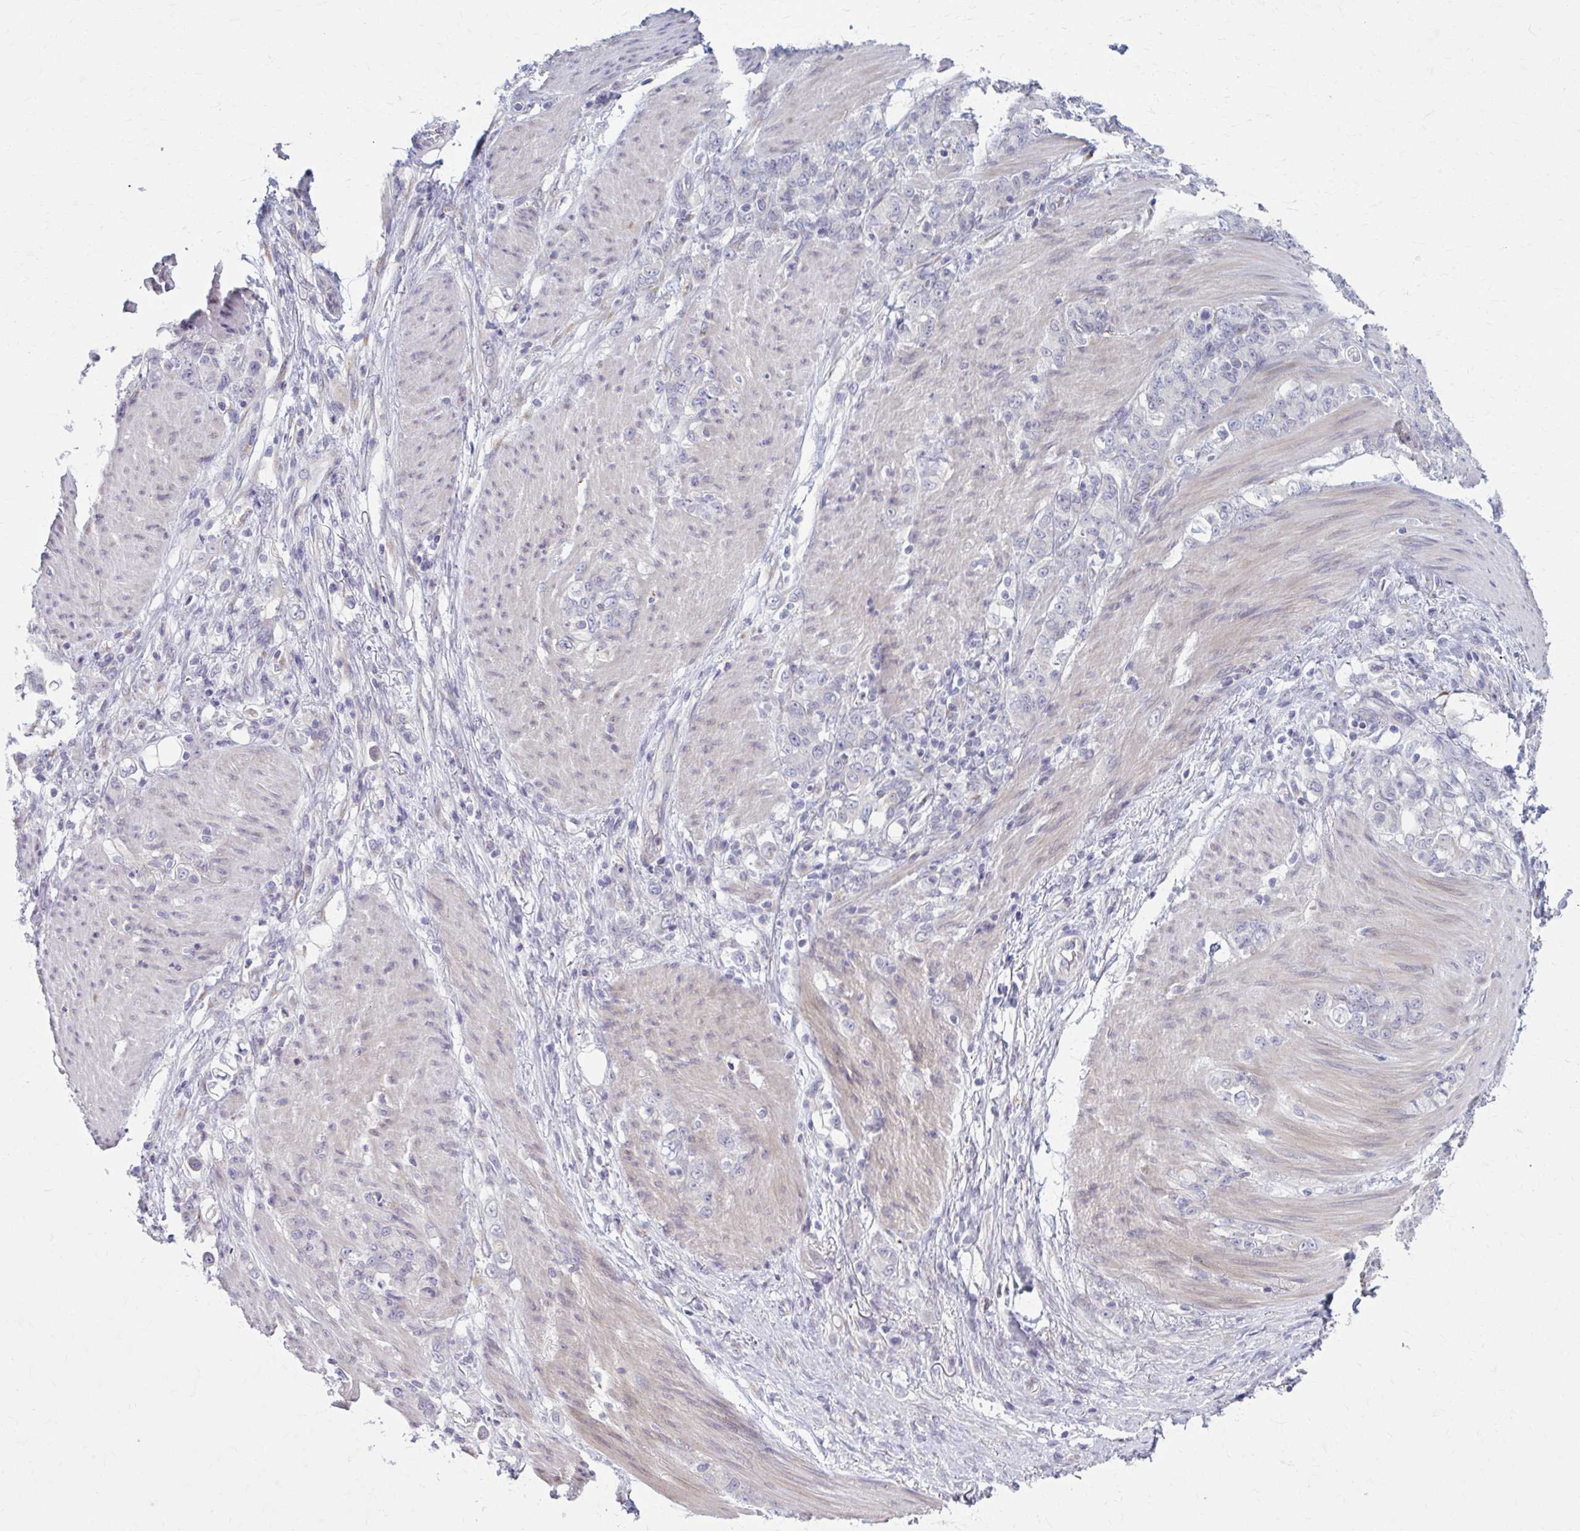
{"staining": {"intensity": "negative", "quantity": "none", "location": "none"}, "tissue": "stomach cancer", "cell_type": "Tumor cells", "image_type": "cancer", "snomed": [{"axis": "morphology", "description": "Adenocarcinoma, NOS"}, {"axis": "topography", "description": "Stomach"}], "caption": "The immunohistochemistry image has no significant staining in tumor cells of stomach adenocarcinoma tissue.", "gene": "CHST3", "patient": {"sex": "female", "age": 79}}